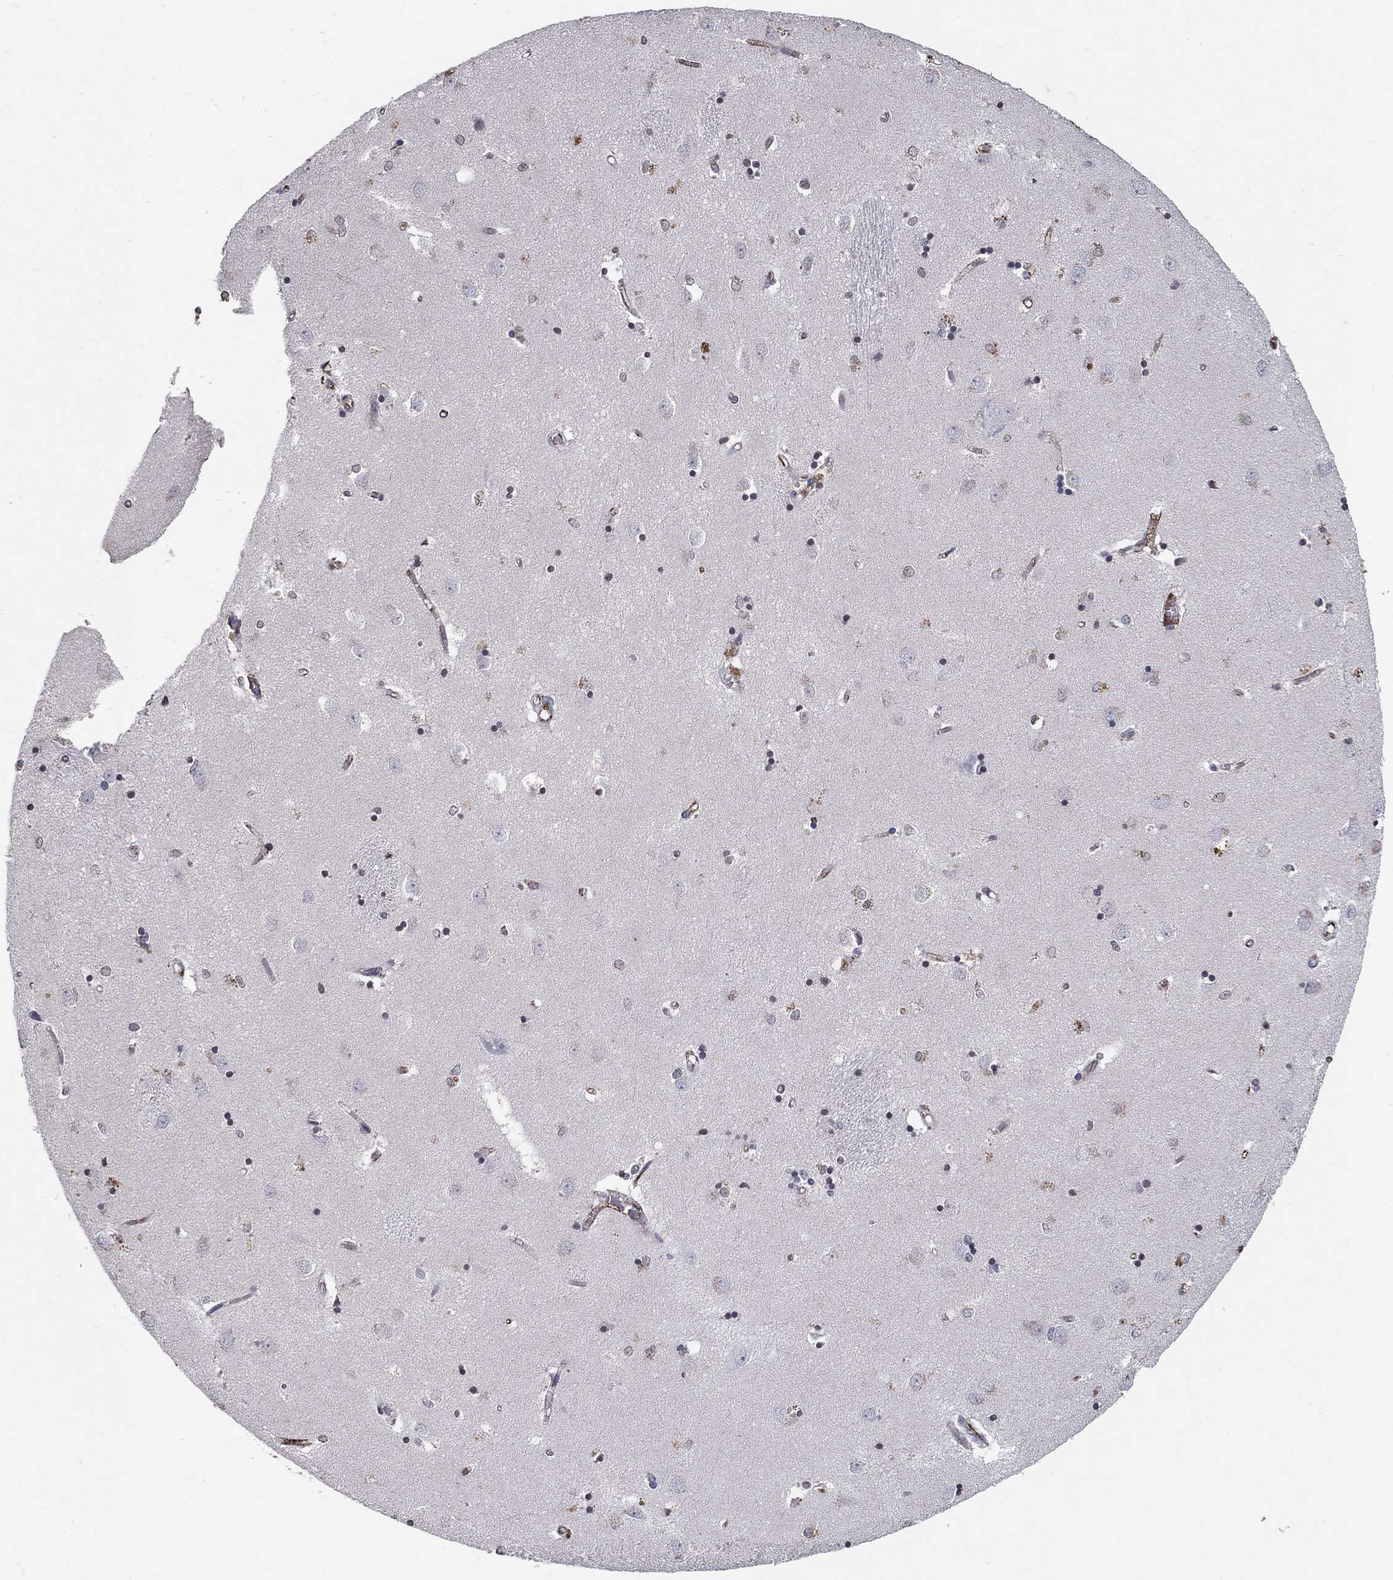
{"staining": {"intensity": "moderate", "quantity": "<25%", "location": "cytoplasmic/membranous,nuclear"}, "tissue": "caudate", "cell_type": "Glial cells", "image_type": "normal", "snomed": [{"axis": "morphology", "description": "Normal tissue, NOS"}, {"axis": "topography", "description": "Lateral ventricle wall"}], "caption": "Immunohistochemistry staining of benign caudate, which displays low levels of moderate cytoplasmic/membranous,nuclear expression in approximately <25% of glial cells indicating moderate cytoplasmic/membranous,nuclear protein expression. The staining was performed using DAB (3,3'-diaminobenzidine) (brown) for protein detection and nuclei were counterstained in hematoxylin (blue).", "gene": "TINAG", "patient": {"sex": "male", "age": 54}}